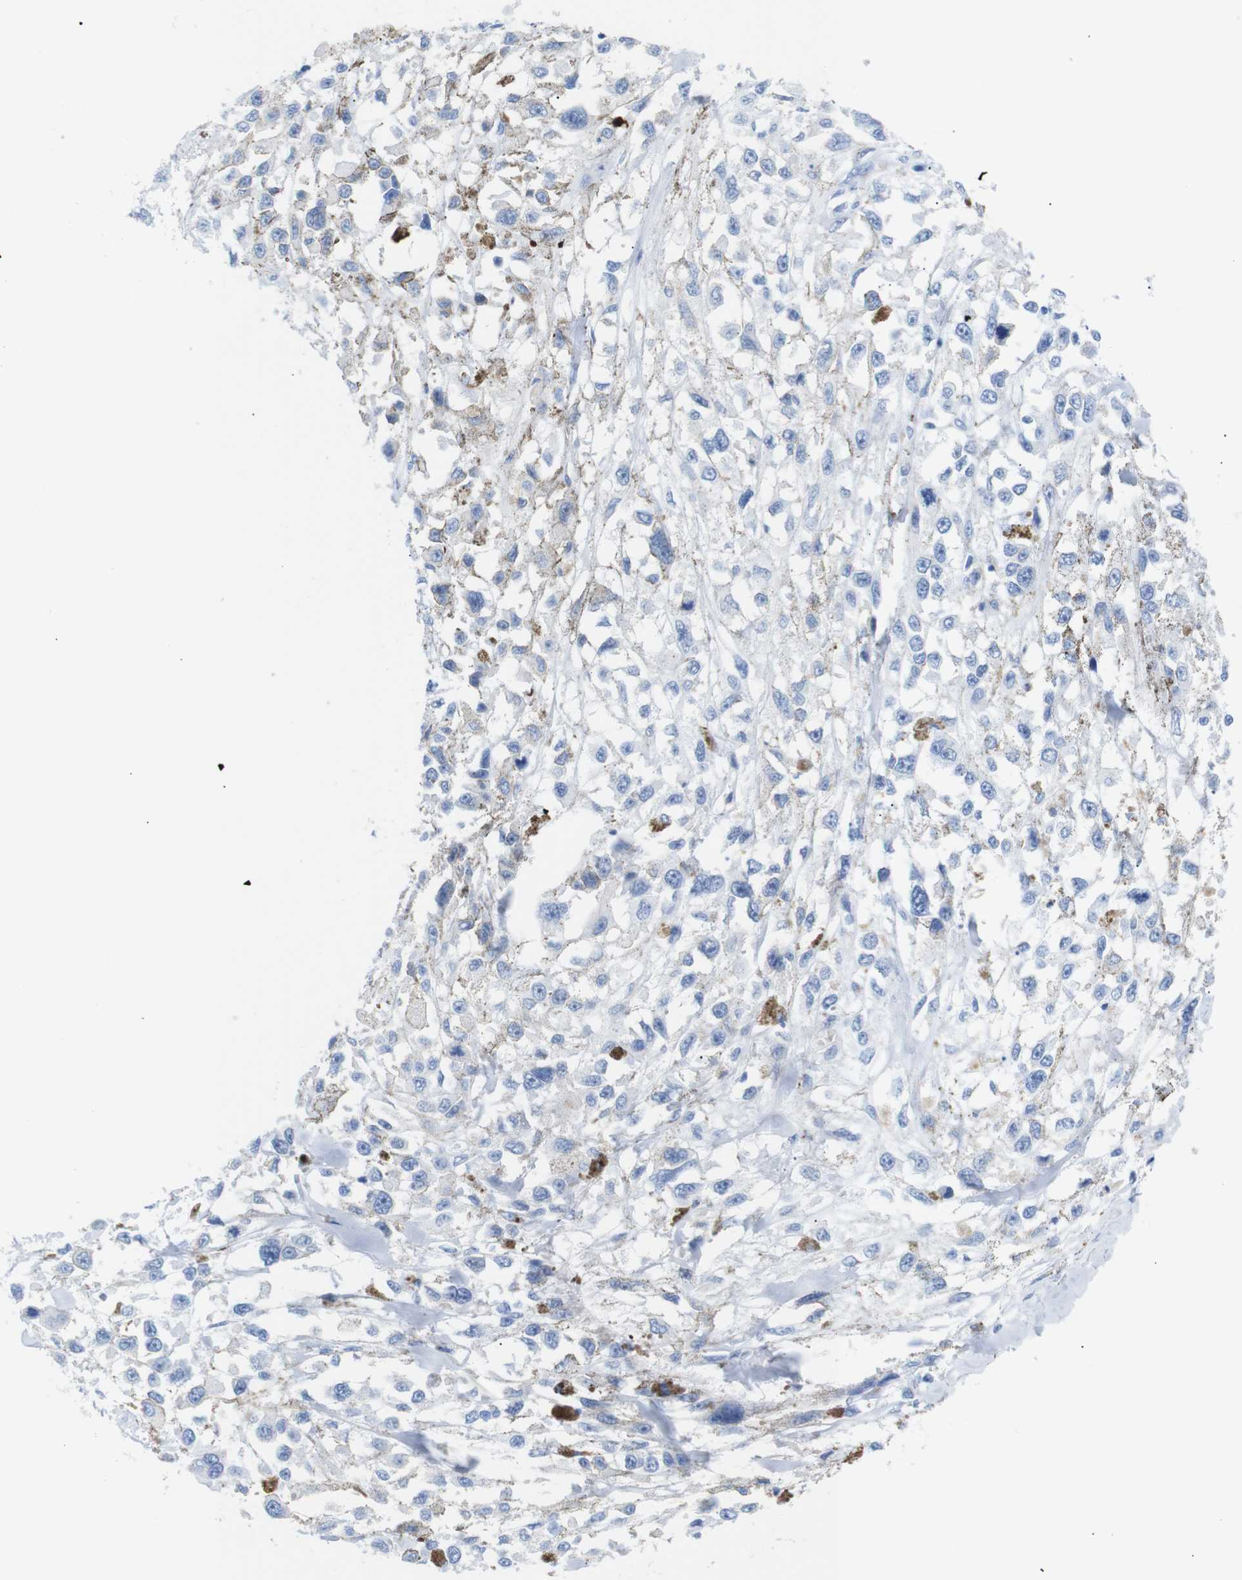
{"staining": {"intensity": "weak", "quantity": "<25%", "location": "cytoplasmic/membranous"}, "tissue": "melanoma", "cell_type": "Tumor cells", "image_type": "cancer", "snomed": [{"axis": "morphology", "description": "Malignant melanoma, Metastatic site"}, {"axis": "topography", "description": "Lymph node"}], "caption": "The photomicrograph reveals no staining of tumor cells in melanoma.", "gene": "ERVMER34-1", "patient": {"sex": "male", "age": 59}}